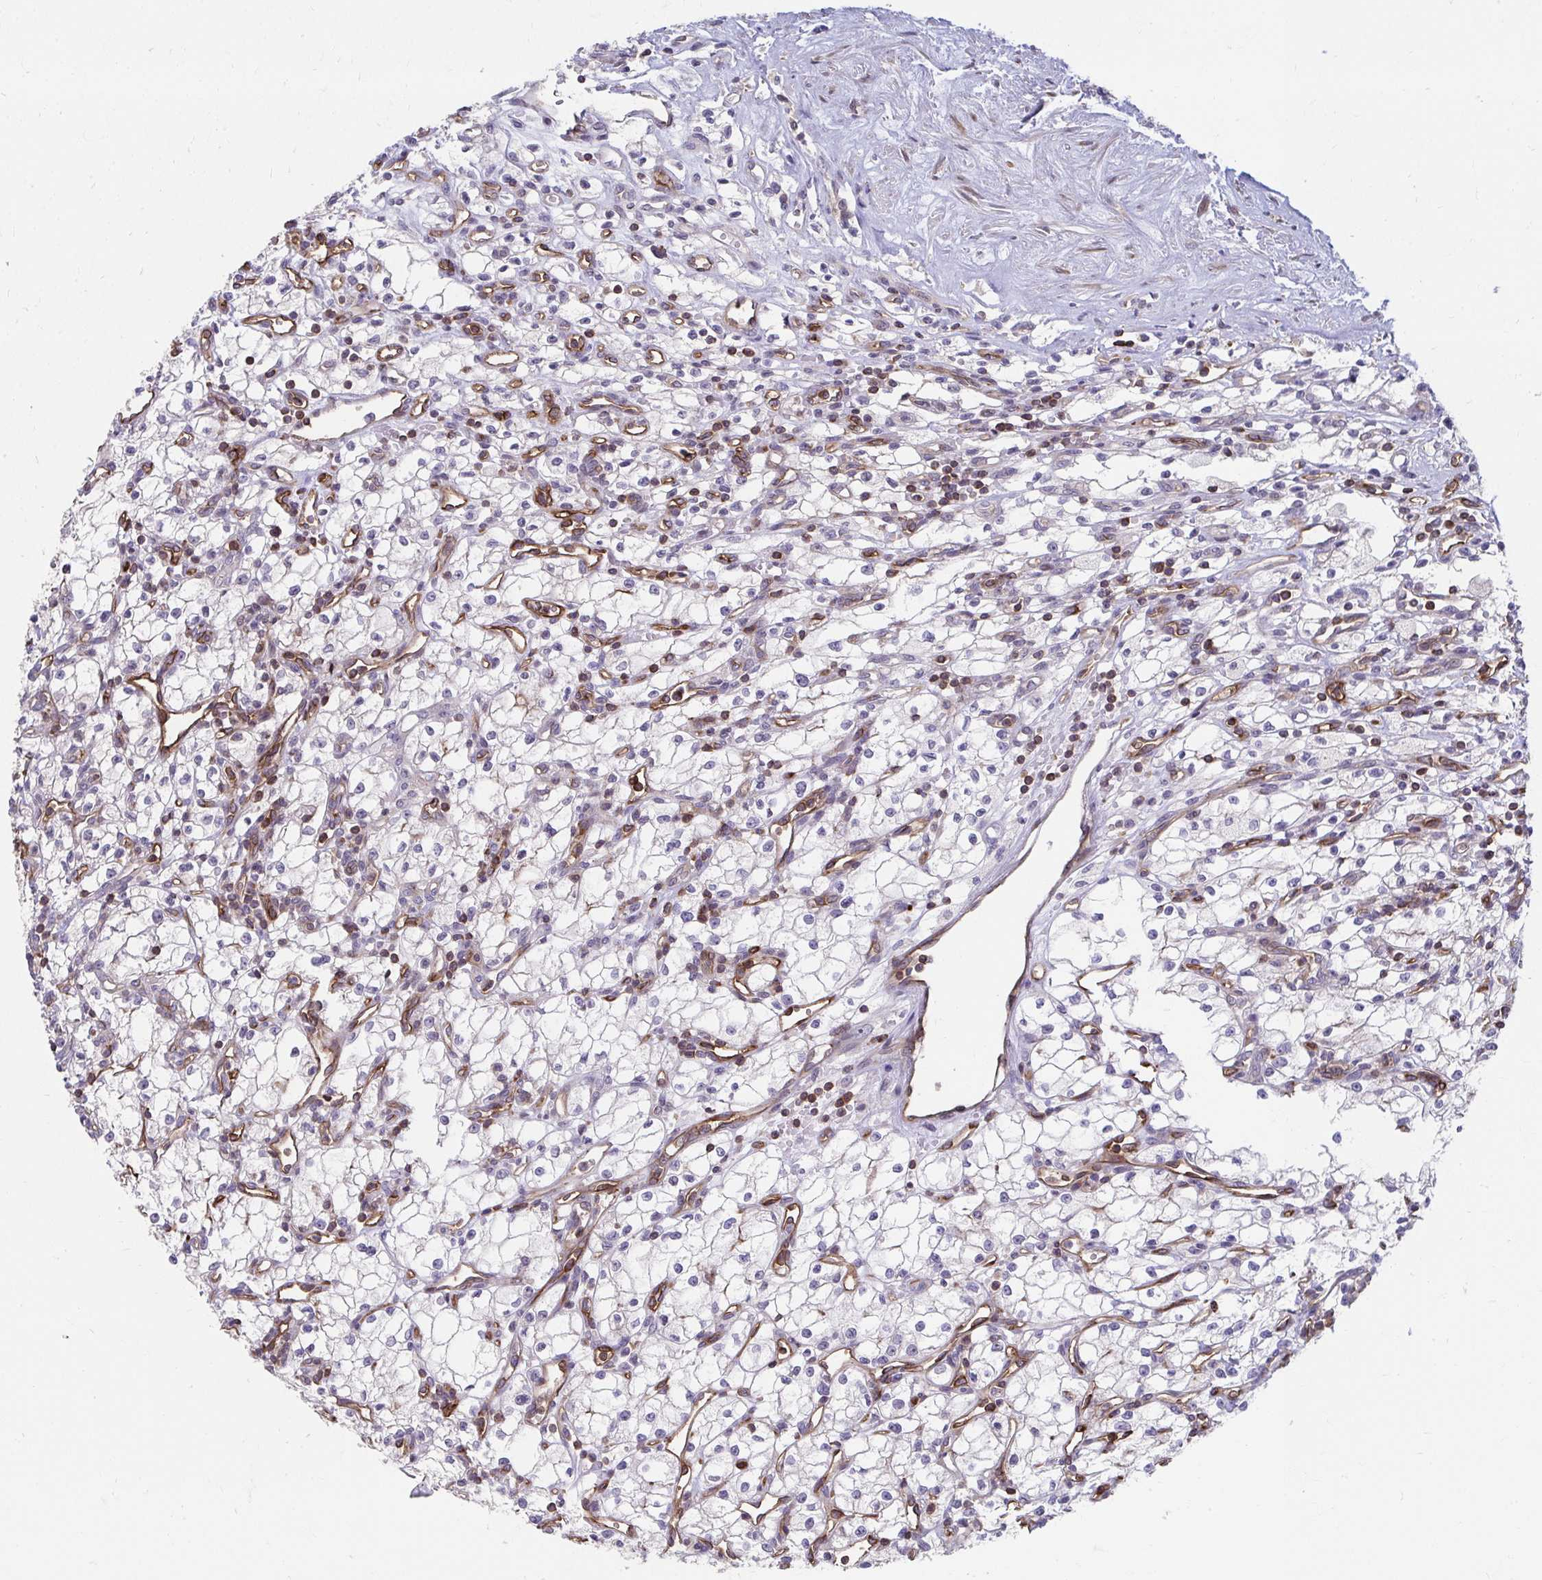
{"staining": {"intensity": "negative", "quantity": "none", "location": "none"}, "tissue": "renal cancer", "cell_type": "Tumor cells", "image_type": "cancer", "snomed": [{"axis": "morphology", "description": "Adenocarcinoma, NOS"}, {"axis": "topography", "description": "Kidney"}], "caption": "Immunohistochemistry (IHC) of human renal cancer (adenocarcinoma) displays no staining in tumor cells.", "gene": "FOXN3", "patient": {"sex": "male", "age": 59}}